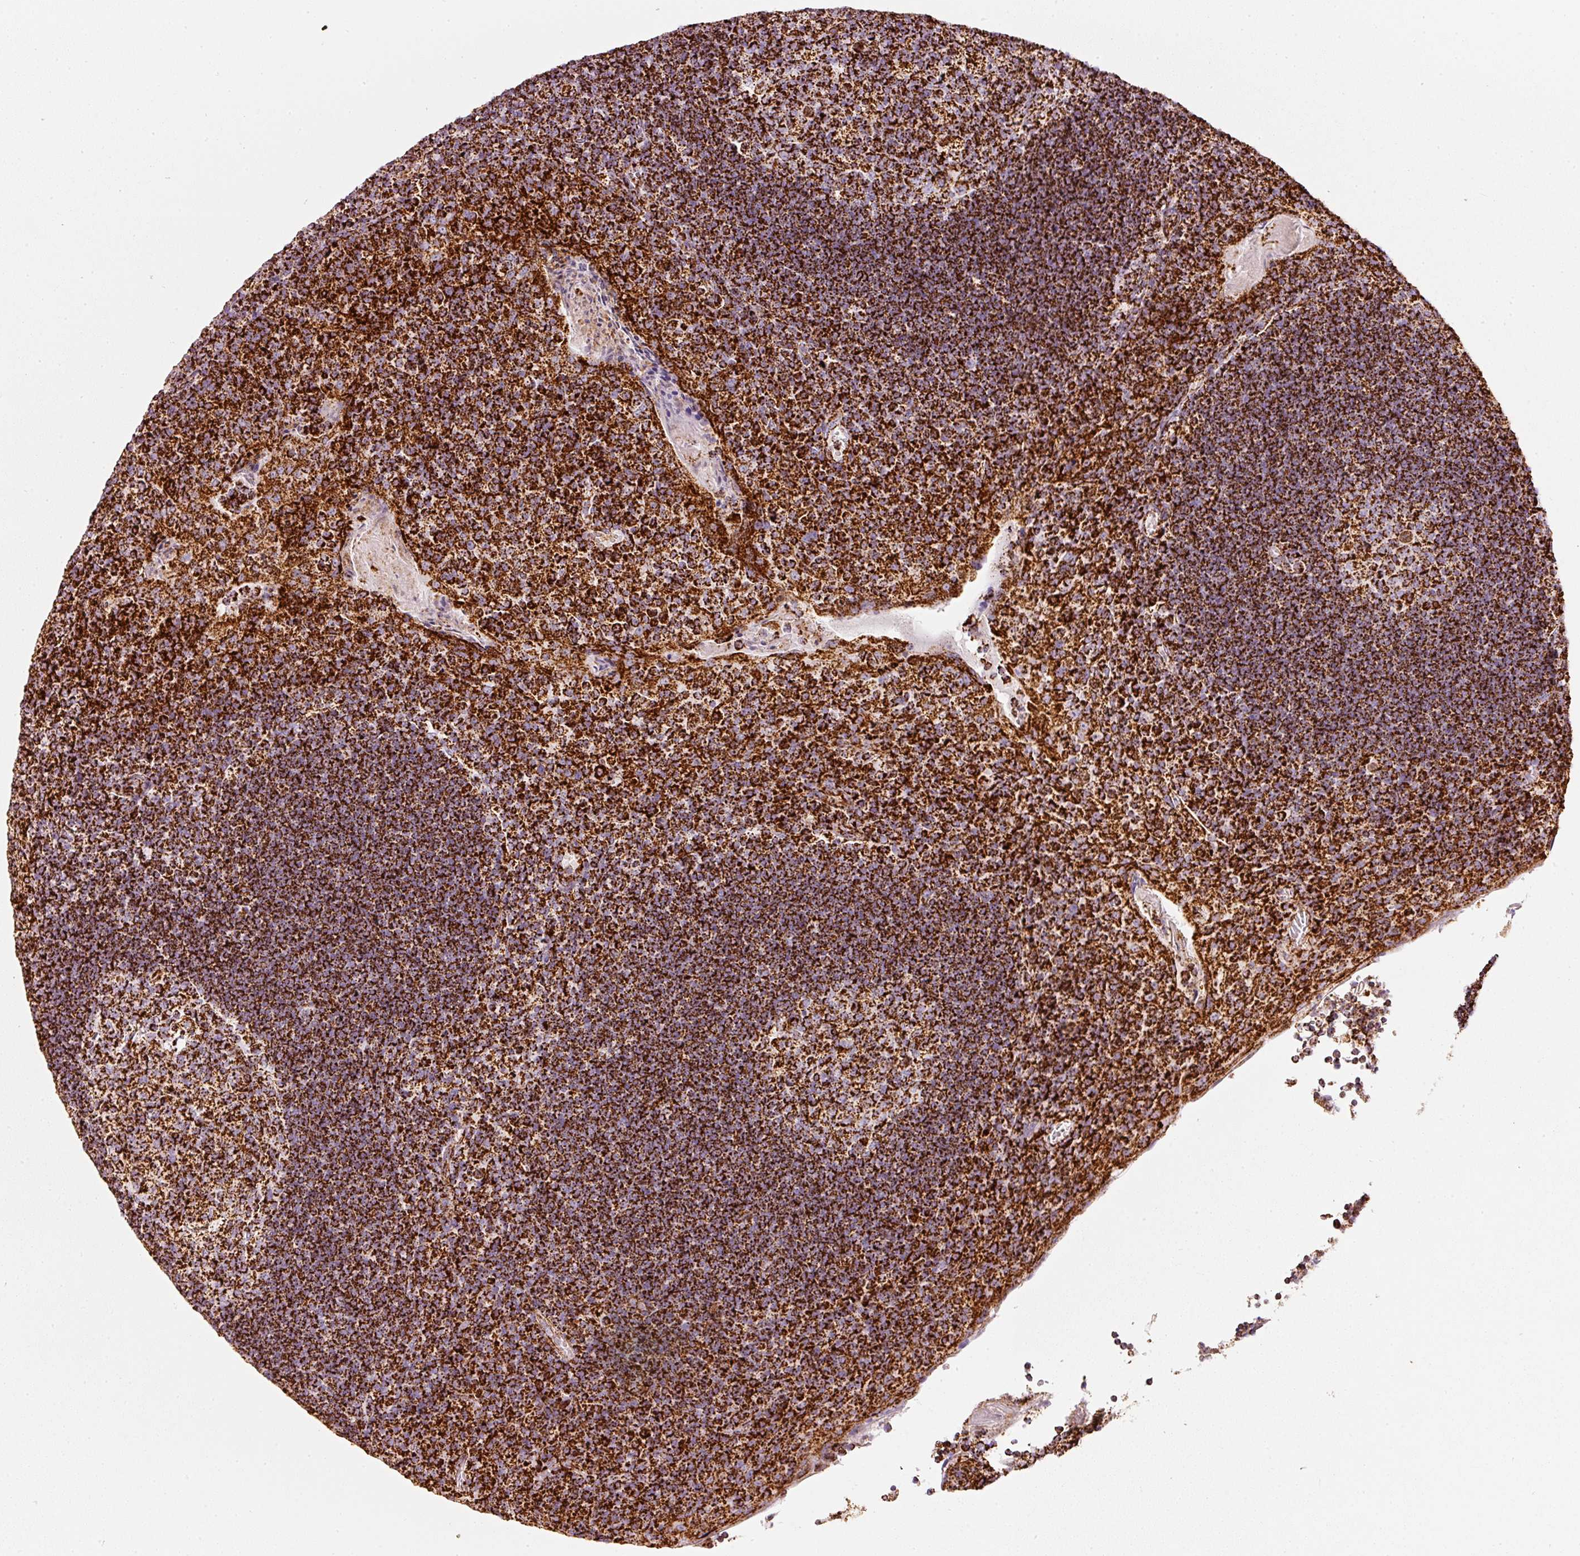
{"staining": {"intensity": "strong", "quantity": ">75%", "location": "cytoplasmic/membranous"}, "tissue": "tonsil", "cell_type": "Germinal center cells", "image_type": "normal", "snomed": [{"axis": "morphology", "description": "Normal tissue, NOS"}, {"axis": "topography", "description": "Tonsil"}], "caption": "IHC micrograph of normal tonsil: human tonsil stained using IHC reveals high levels of strong protein expression localized specifically in the cytoplasmic/membranous of germinal center cells, appearing as a cytoplasmic/membranous brown color.", "gene": "MT", "patient": {"sex": "male", "age": 17}}